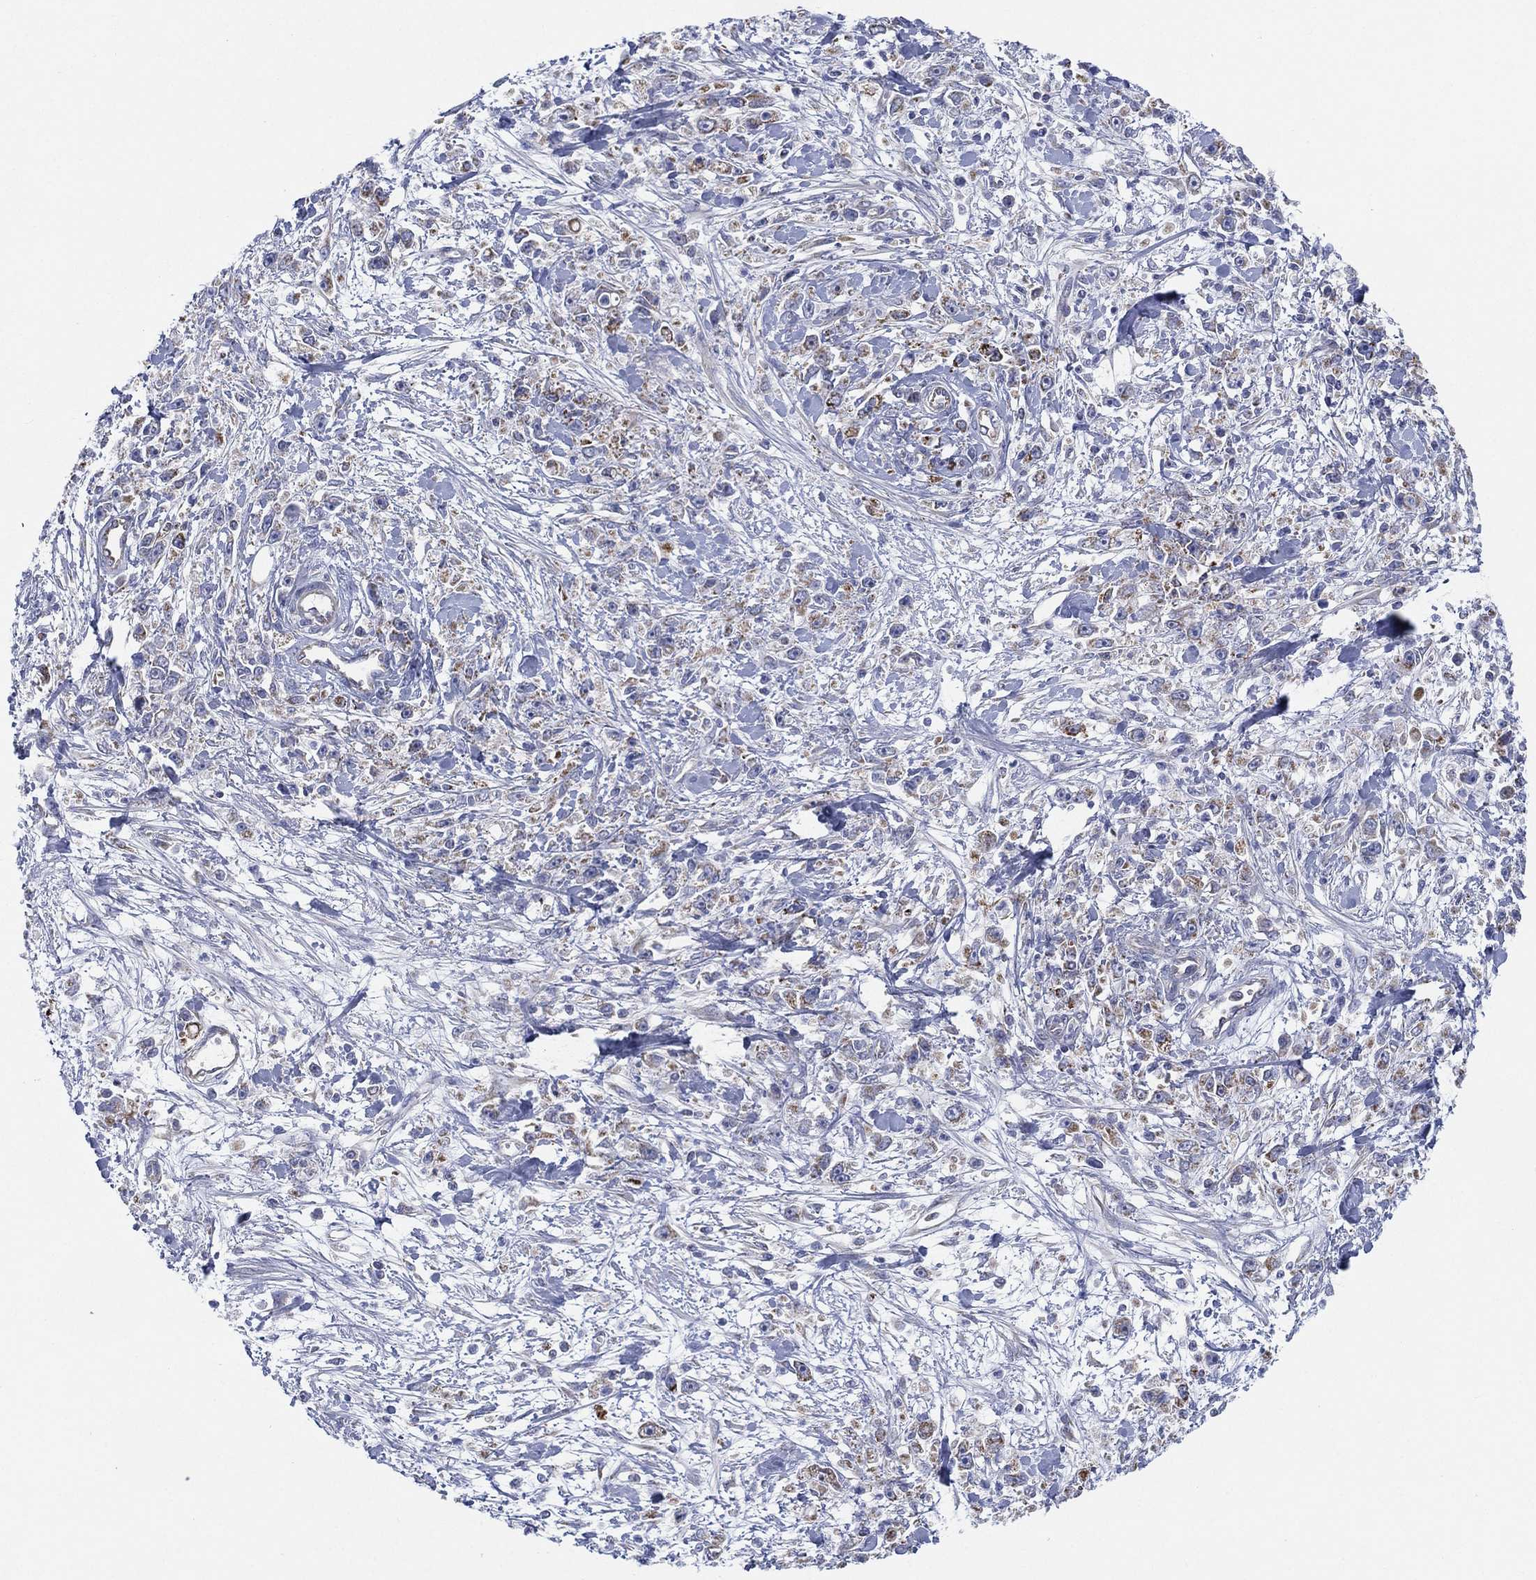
{"staining": {"intensity": "negative", "quantity": "none", "location": "none"}, "tissue": "stomach cancer", "cell_type": "Tumor cells", "image_type": "cancer", "snomed": [{"axis": "morphology", "description": "Adenocarcinoma, NOS"}, {"axis": "topography", "description": "Stomach"}], "caption": "This is a histopathology image of IHC staining of stomach adenocarcinoma, which shows no positivity in tumor cells.", "gene": "INA", "patient": {"sex": "female", "age": 59}}